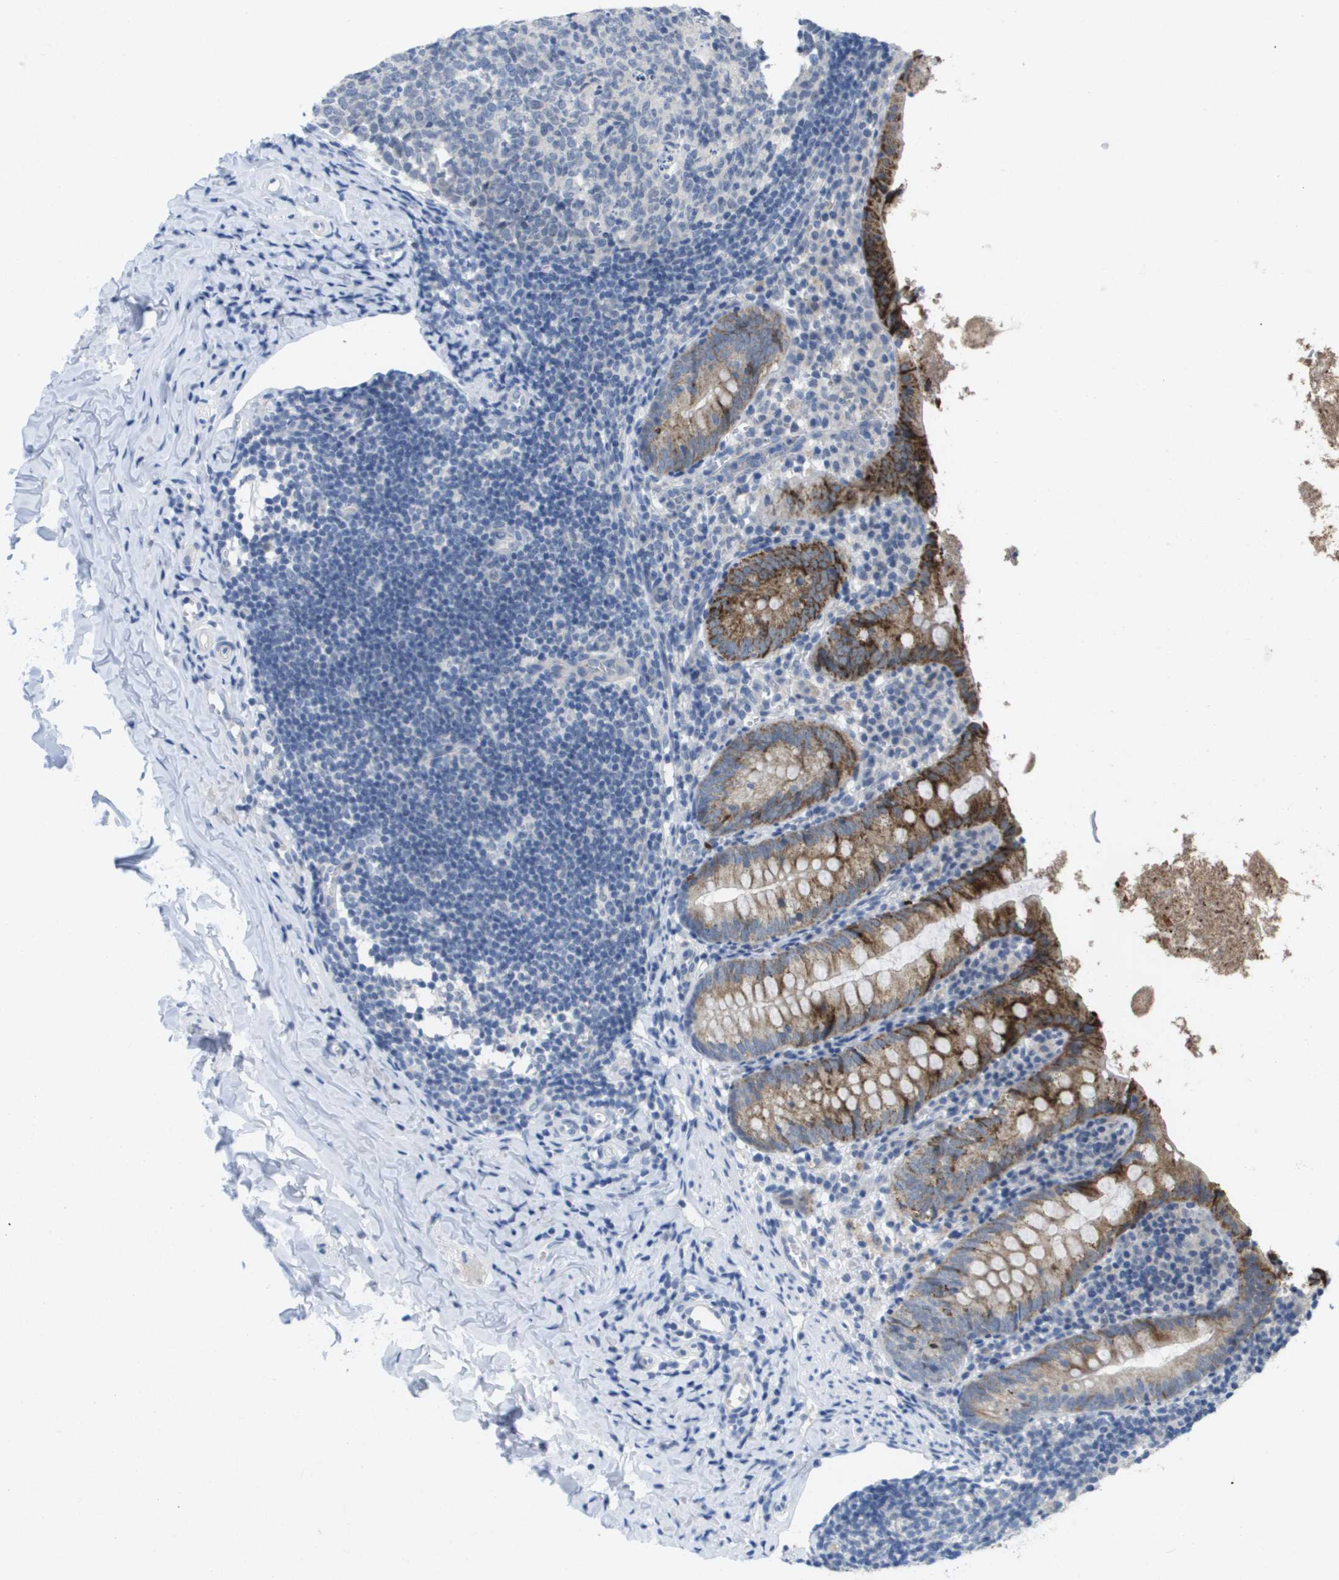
{"staining": {"intensity": "strong", "quantity": ">75%", "location": "cytoplasmic/membranous"}, "tissue": "appendix", "cell_type": "Glandular cells", "image_type": "normal", "snomed": [{"axis": "morphology", "description": "Normal tissue, NOS"}, {"axis": "topography", "description": "Appendix"}], "caption": "IHC staining of unremarkable appendix, which displays high levels of strong cytoplasmic/membranous staining in approximately >75% of glandular cells indicating strong cytoplasmic/membranous protein positivity. The staining was performed using DAB (brown) for protein detection and nuclei were counterstained in hematoxylin (blue).", "gene": "PDE4A", "patient": {"sex": "female", "age": 10}}